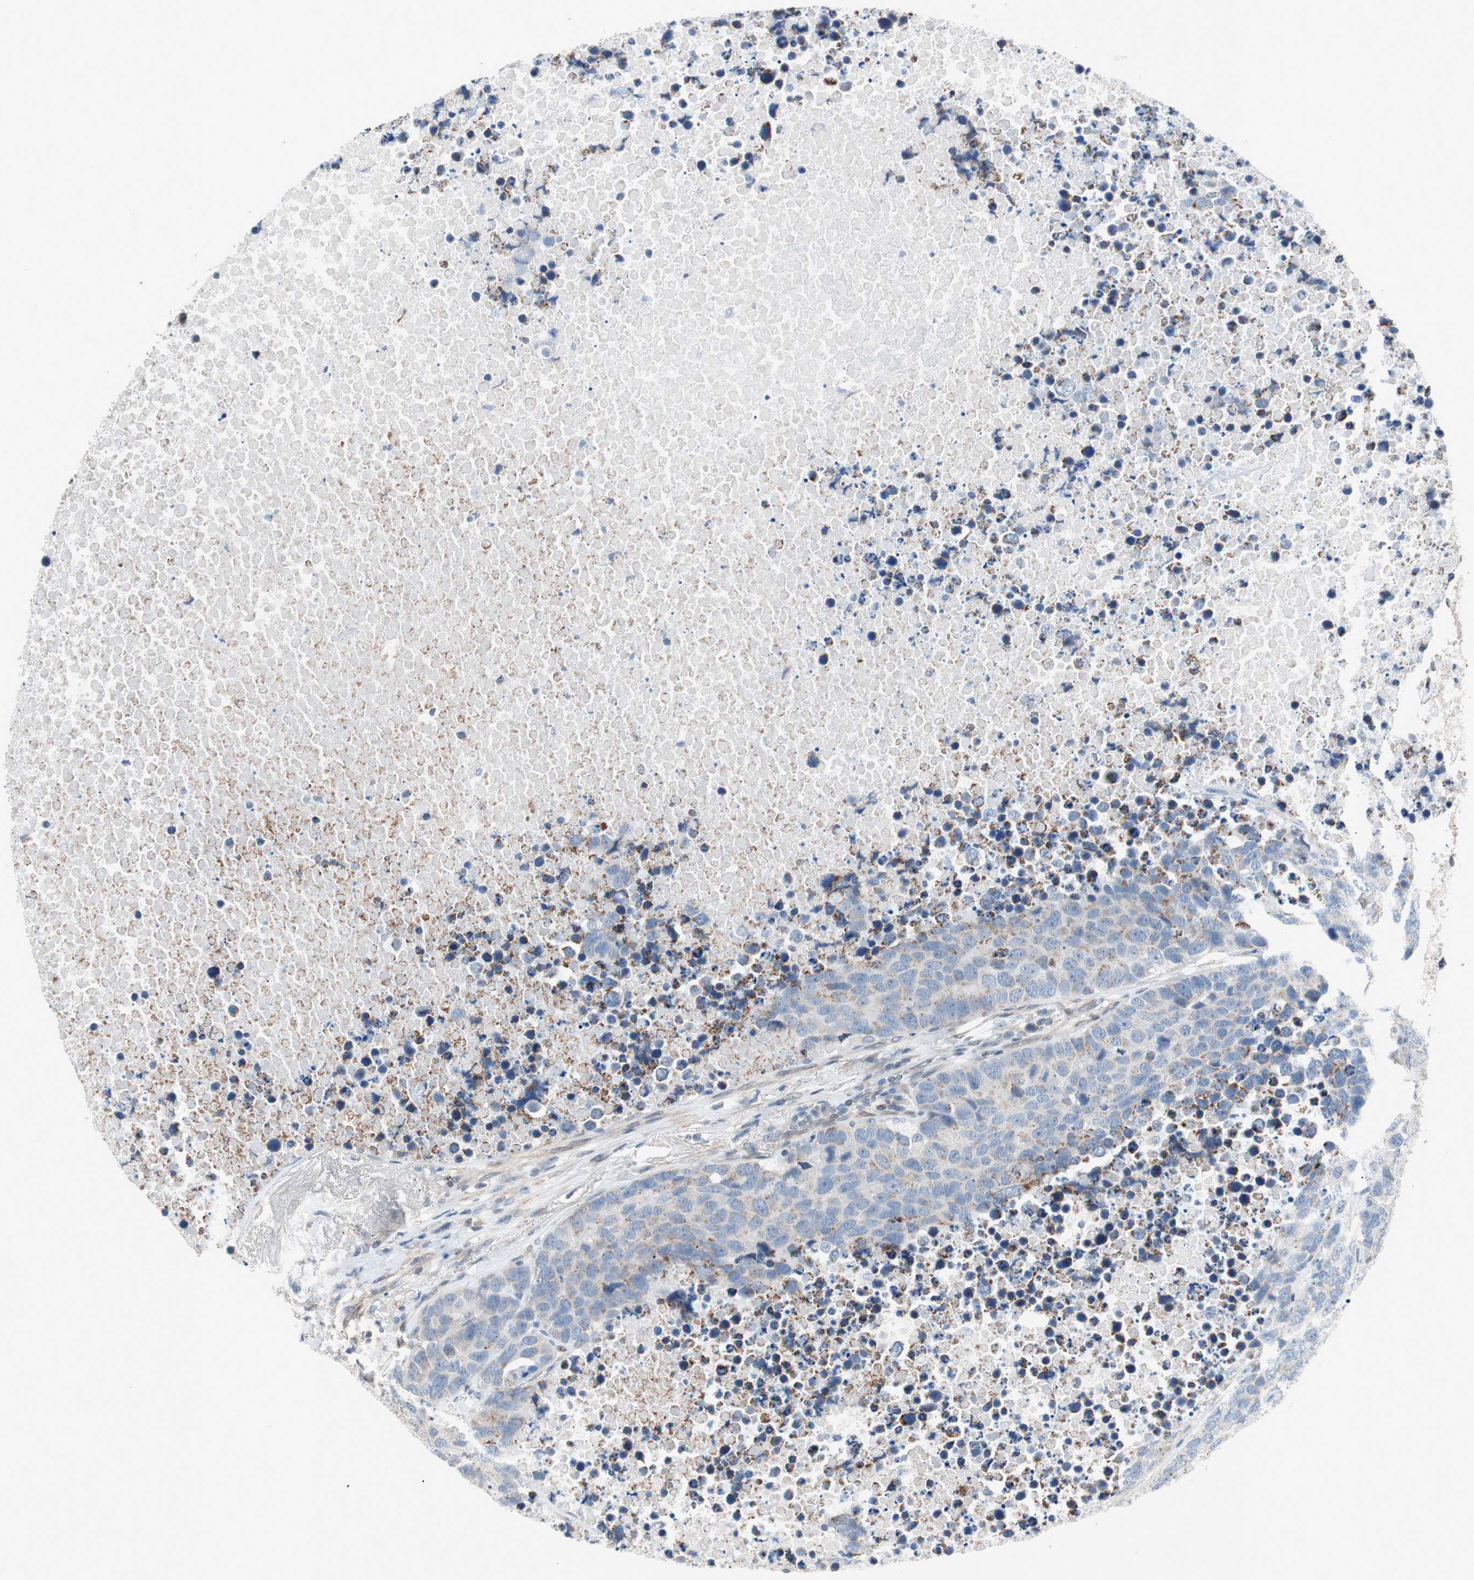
{"staining": {"intensity": "negative", "quantity": "none", "location": "none"}, "tissue": "carcinoid", "cell_type": "Tumor cells", "image_type": "cancer", "snomed": [{"axis": "morphology", "description": "Carcinoid, malignant, NOS"}, {"axis": "topography", "description": "Lung"}], "caption": "There is no significant staining in tumor cells of carcinoid.", "gene": "ARNT2", "patient": {"sex": "male", "age": 60}}